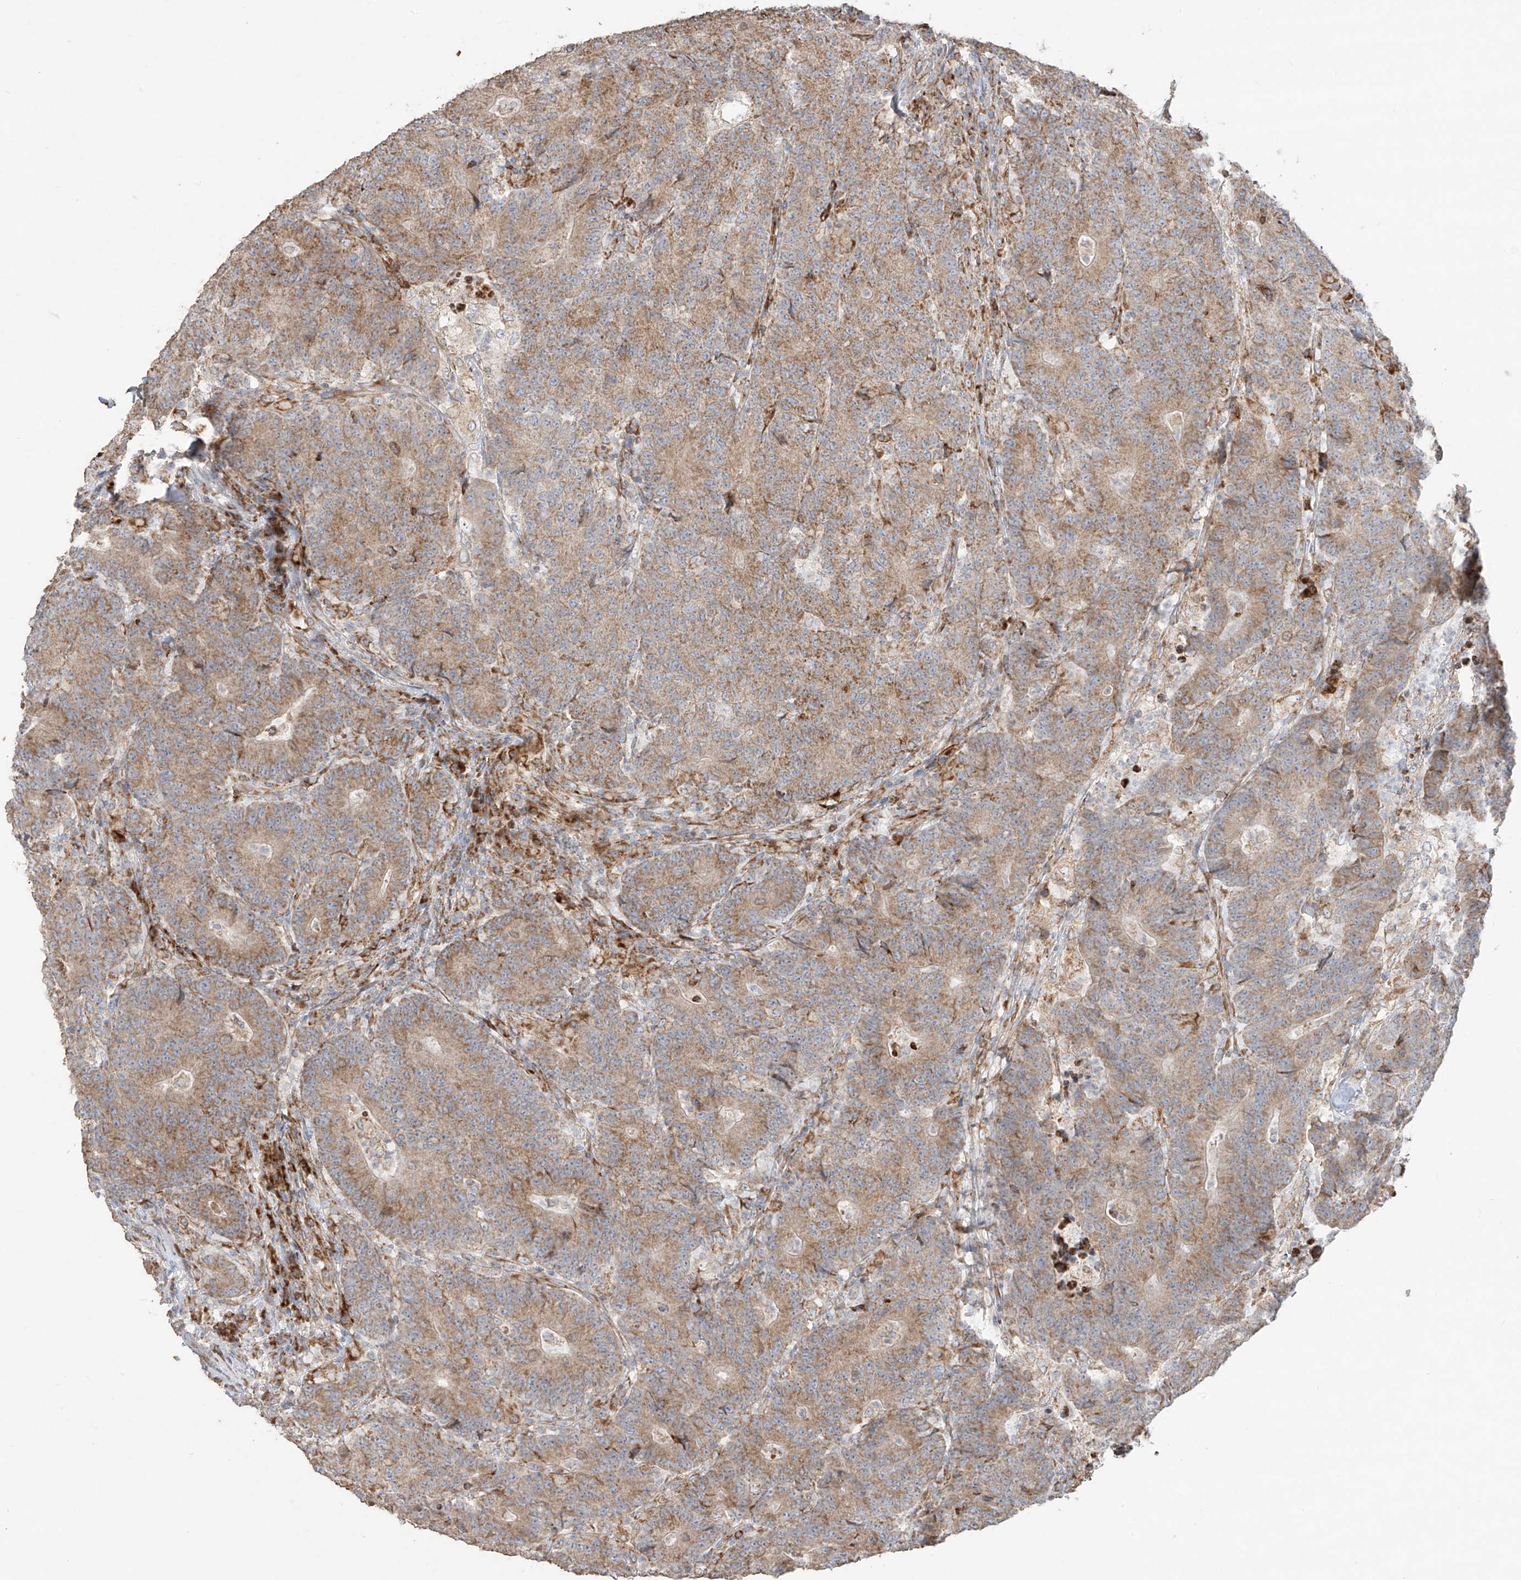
{"staining": {"intensity": "moderate", "quantity": ">75%", "location": "cytoplasmic/membranous"}, "tissue": "colorectal cancer", "cell_type": "Tumor cells", "image_type": "cancer", "snomed": [{"axis": "morphology", "description": "Normal tissue, NOS"}, {"axis": "morphology", "description": "Adenocarcinoma, NOS"}, {"axis": "topography", "description": "Colon"}], "caption": "Adenocarcinoma (colorectal) was stained to show a protein in brown. There is medium levels of moderate cytoplasmic/membranous positivity in about >75% of tumor cells.", "gene": "COLGALT2", "patient": {"sex": "female", "age": 75}}